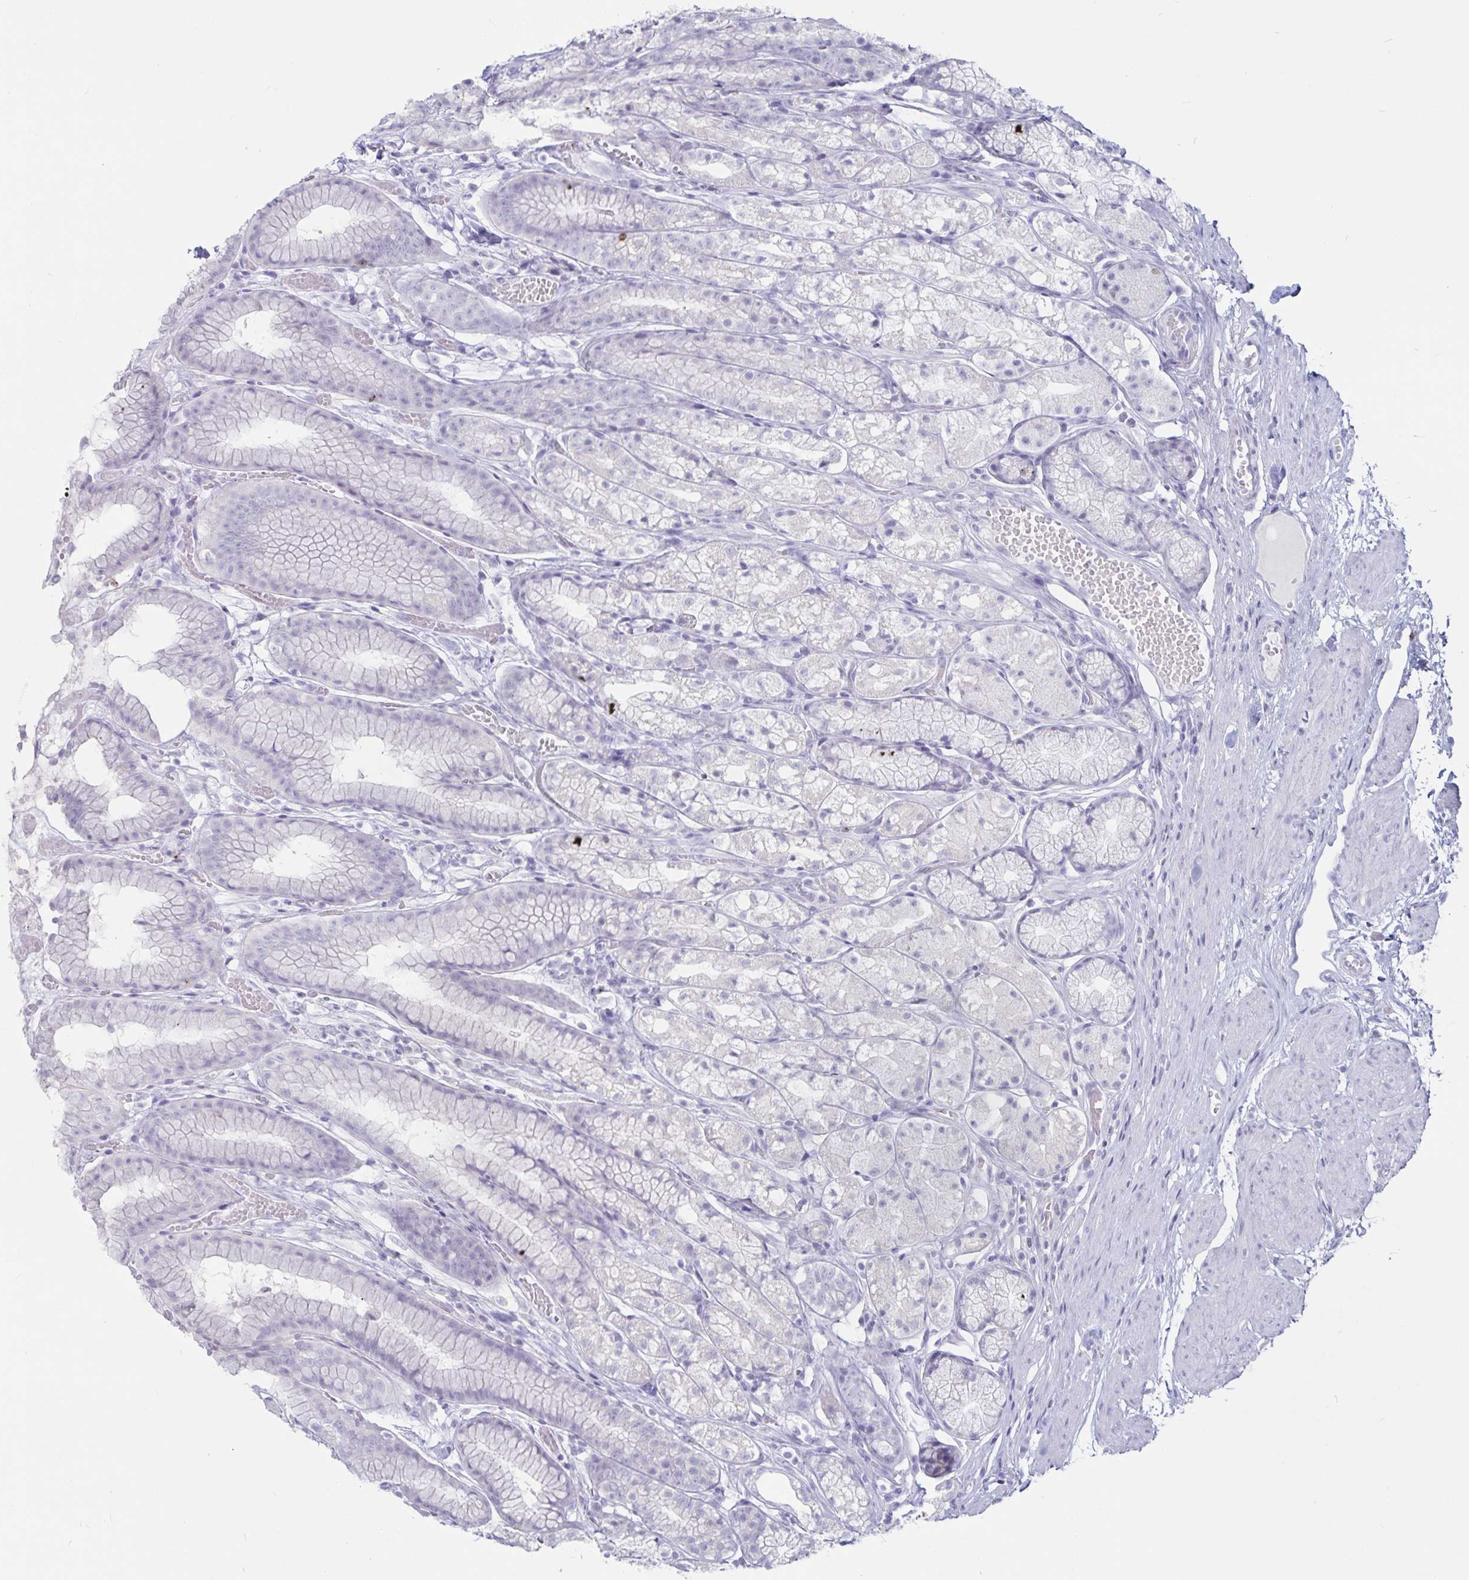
{"staining": {"intensity": "negative", "quantity": "none", "location": "none"}, "tissue": "stomach", "cell_type": "Glandular cells", "image_type": "normal", "snomed": [{"axis": "morphology", "description": "Normal tissue, NOS"}, {"axis": "topography", "description": "Smooth muscle"}, {"axis": "topography", "description": "Stomach"}], "caption": "This is an immunohistochemistry (IHC) photomicrograph of benign human stomach. There is no positivity in glandular cells.", "gene": "GNLY", "patient": {"sex": "male", "age": 70}}